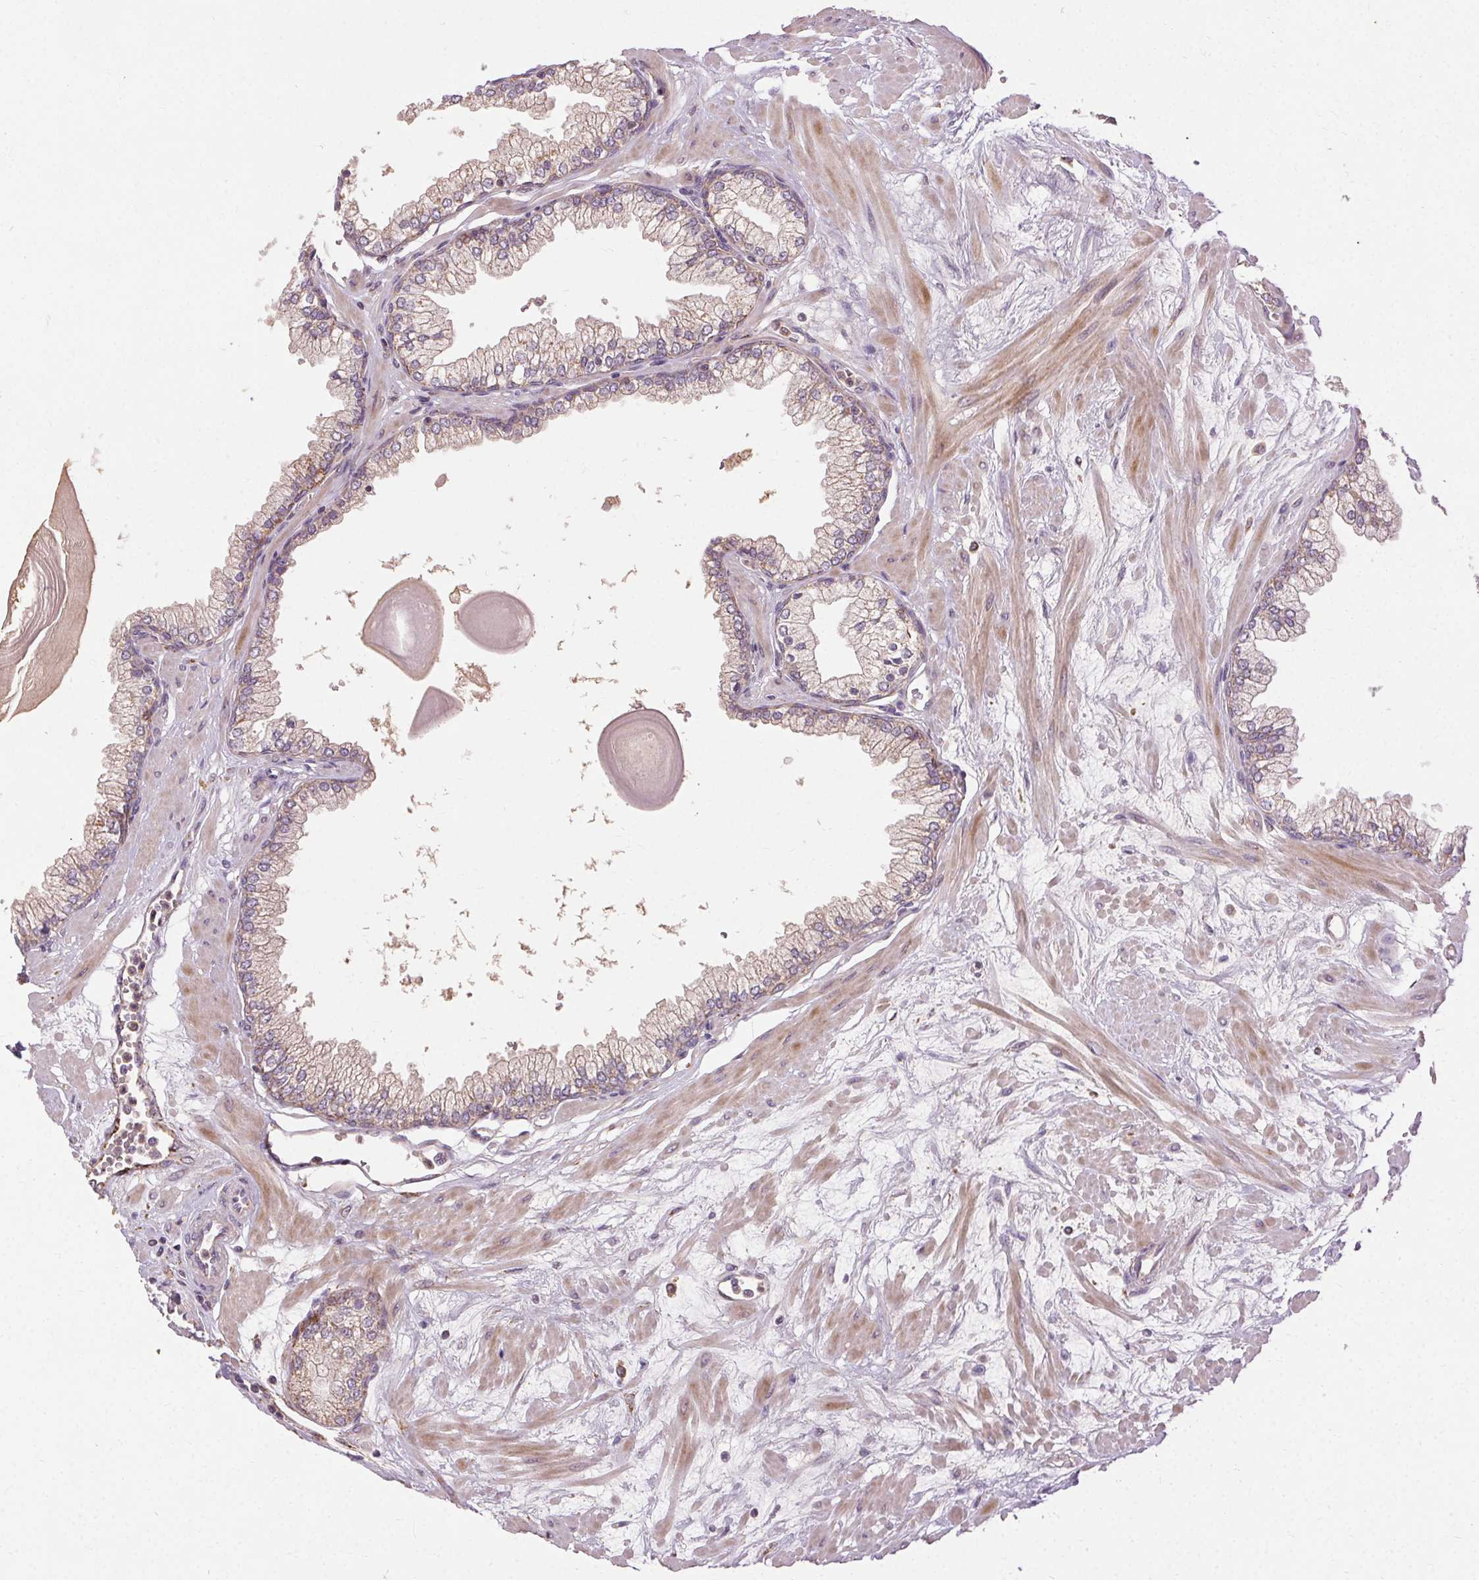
{"staining": {"intensity": "strong", "quantity": "25%-75%", "location": "cytoplasmic/membranous"}, "tissue": "prostate", "cell_type": "Glandular cells", "image_type": "normal", "snomed": [{"axis": "morphology", "description": "Normal tissue, NOS"}, {"axis": "topography", "description": "Prostate"}, {"axis": "topography", "description": "Peripheral nerve tissue"}], "caption": "Brown immunohistochemical staining in normal human prostate displays strong cytoplasmic/membranous positivity in approximately 25%-75% of glandular cells. (DAB (3,3'-diaminobenzidine) IHC with brightfield microscopy, high magnification).", "gene": "REP15", "patient": {"sex": "male", "age": 61}}